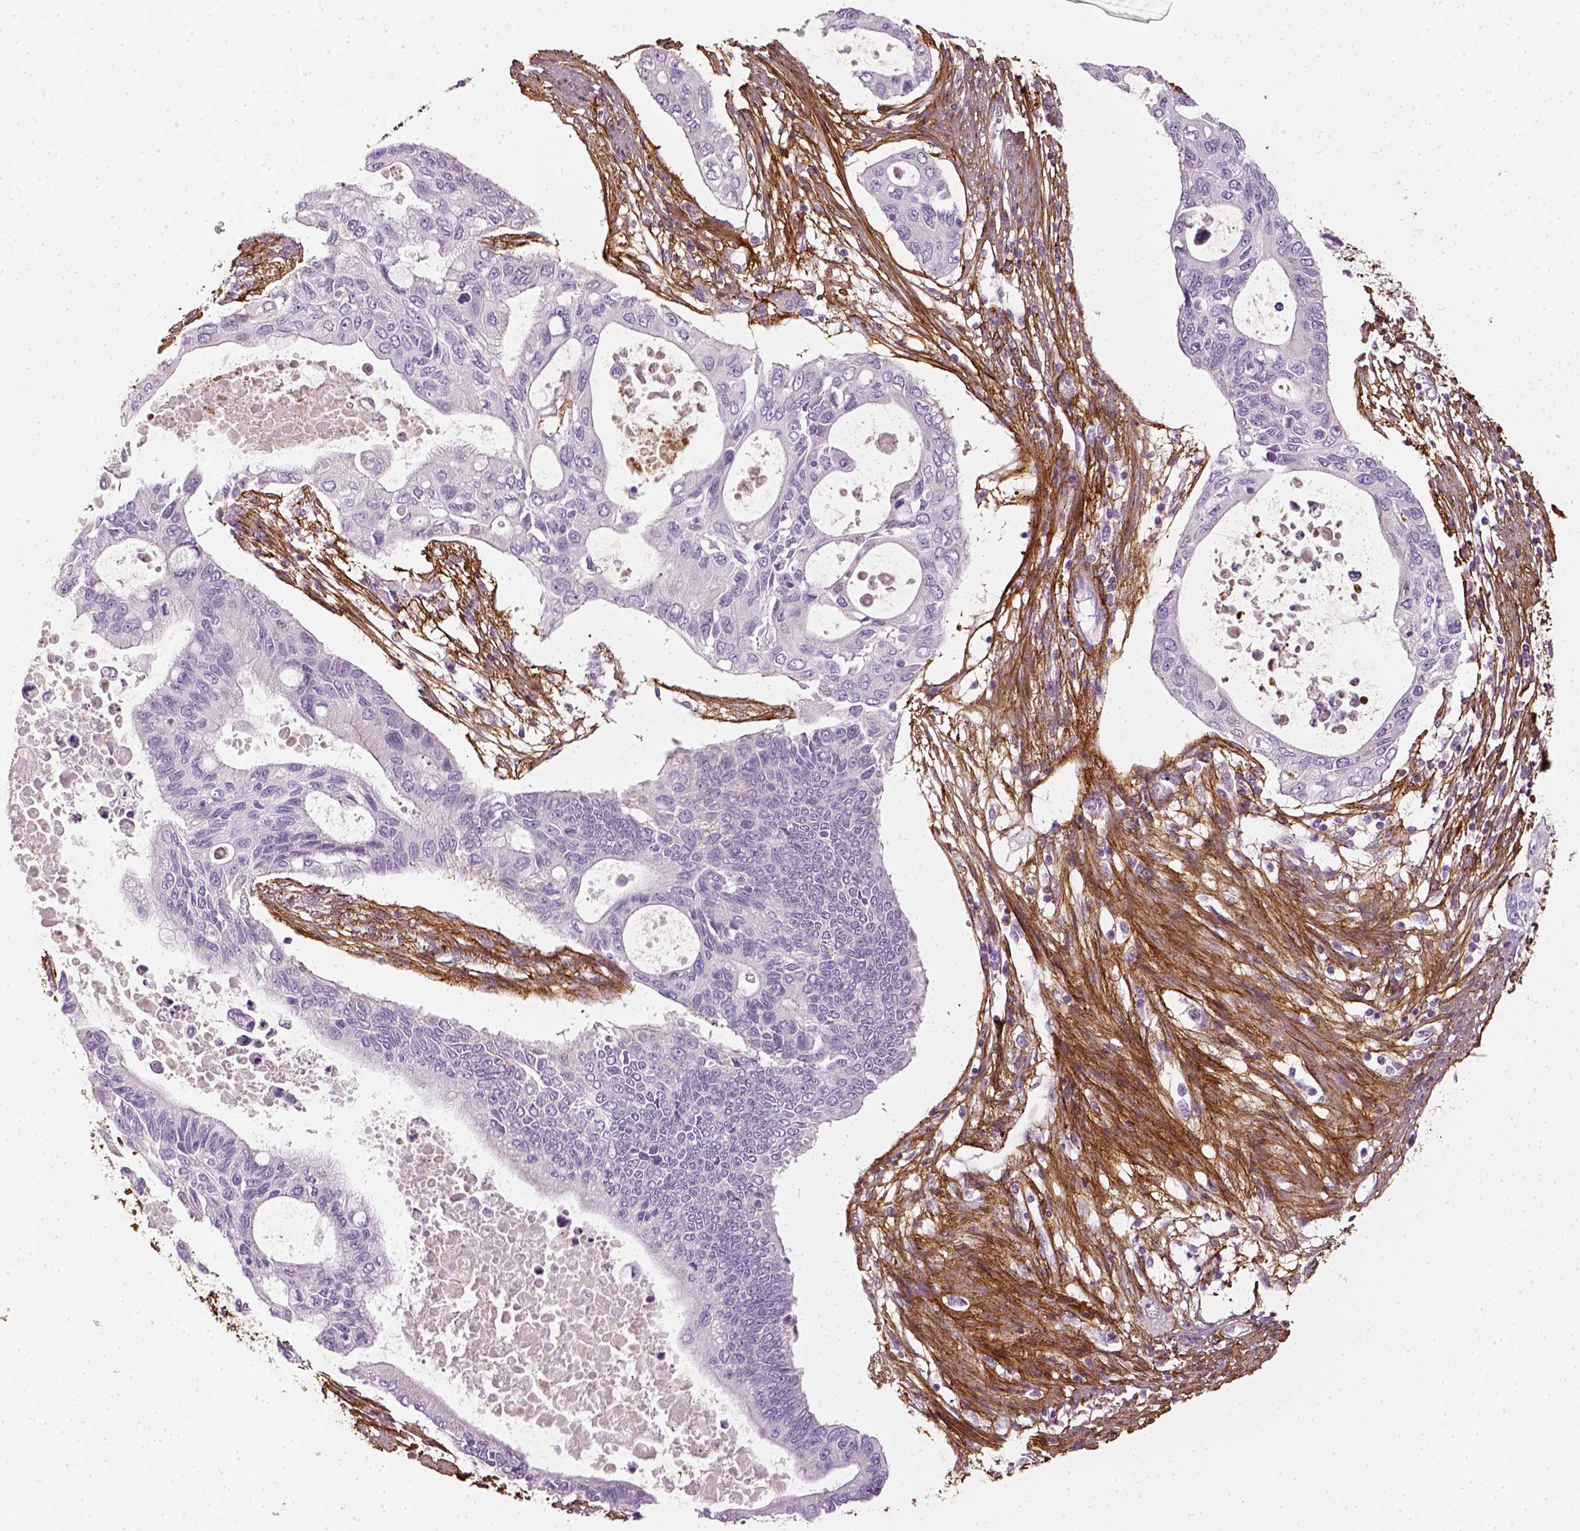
{"staining": {"intensity": "negative", "quantity": "none", "location": "none"}, "tissue": "pancreatic cancer", "cell_type": "Tumor cells", "image_type": "cancer", "snomed": [{"axis": "morphology", "description": "Adenocarcinoma, NOS"}, {"axis": "topography", "description": "Pancreas"}], "caption": "Immunohistochemistry (IHC) of pancreatic cancer reveals no expression in tumor cells.", "gene": "COL6A2", "patient": {"sex": "female", "age": 63}}